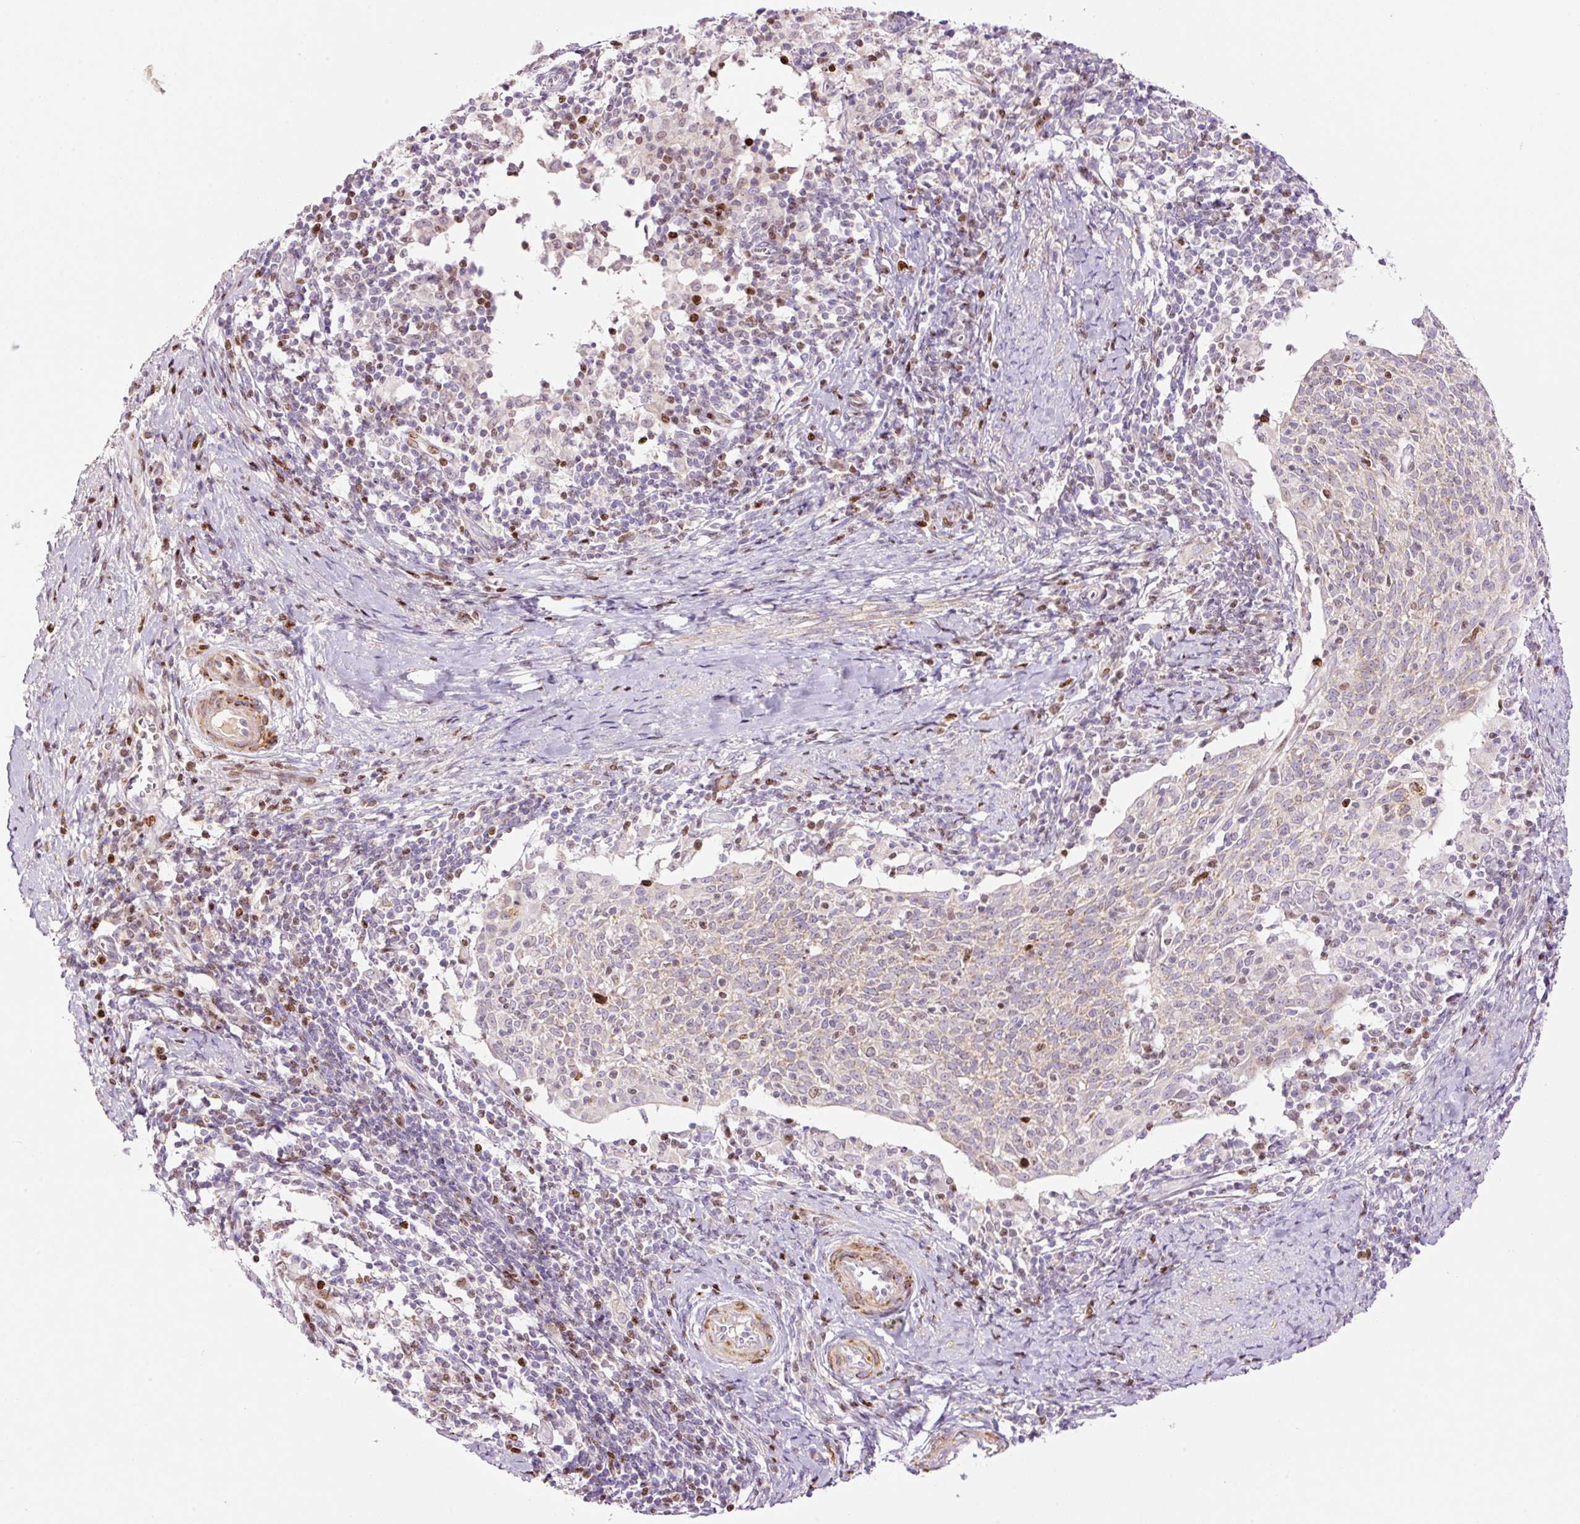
{"staining": {"intensity": "weak", "quantity": "<25%", "location": "cytoplasmic/membranous"}, "tissue": "cervical cancer", "cell_type": "Tumor cells", "image_type": "cancer", "snomed": [{"axis": "morphology", "description": "Squamous cell carcinoma, NOS"}, {"axis": "topography", "description": "Cervix"}], "caption": "The micrograph demonstrates no staining of tumor cells in cervical cancer.", "gene": "TMEM8B", "patient": {"sex": "female", "age": 52}}